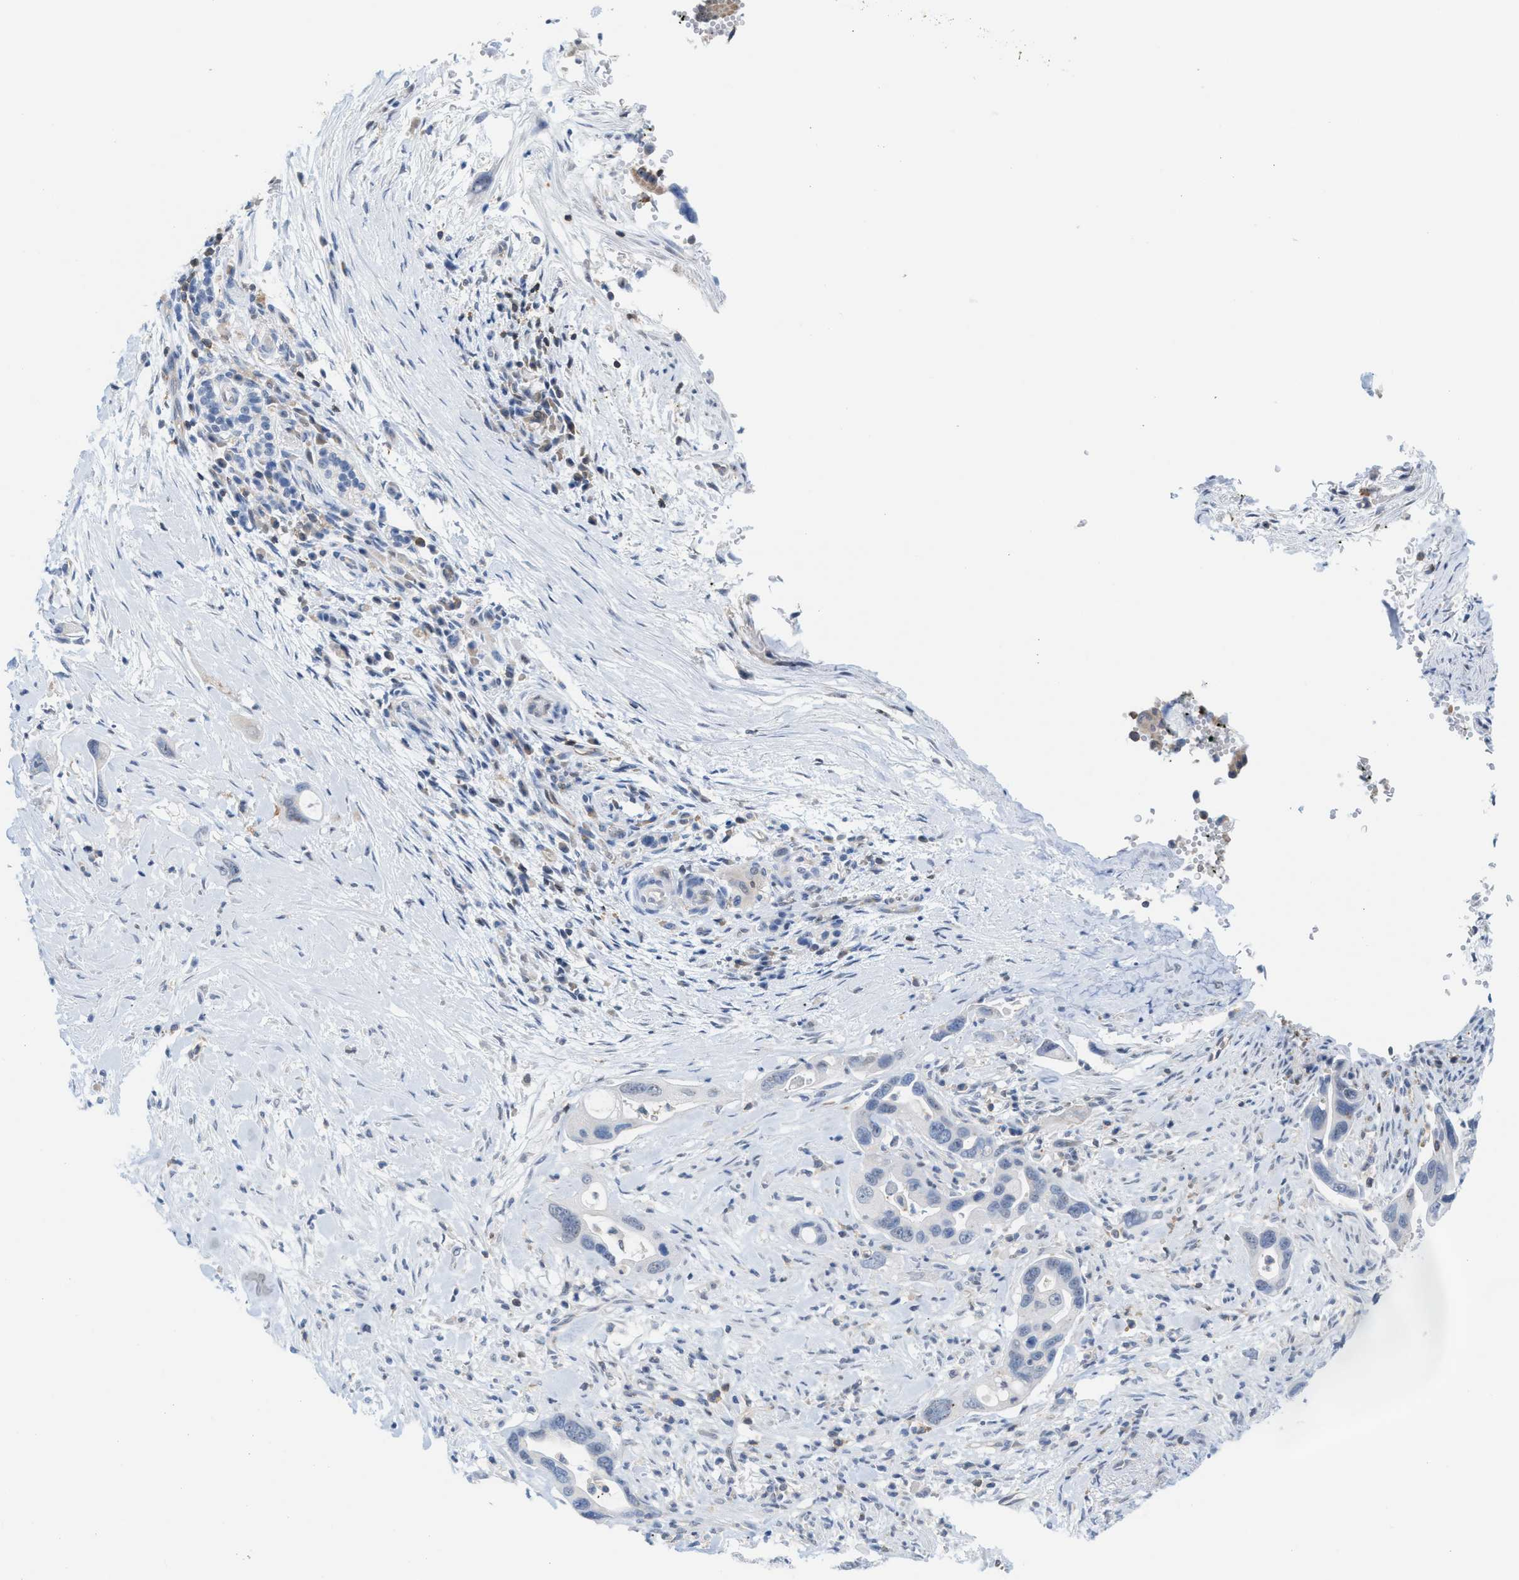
{"staining": {"intensity": "negative", "quantity": "none", "location": "none"}, "tissue": "pancreatic cancer", "cell_type": "Tumor cells", "image_type": "cancer", "snomed": [{"axis": "morphology", "description": "Adenocarcinoma, NOS"}, {"axis": "topography", "description": "Pancreas"}], "caption": "High magnification brightfield microscopy of pancreatic adenocarcinoma stained with DAB (brown) and counterstained with hematoxylin (blue): tumor cells show no significant expression.", "gene": "IL16", "patient": {"sex": "female", "age": 70}}